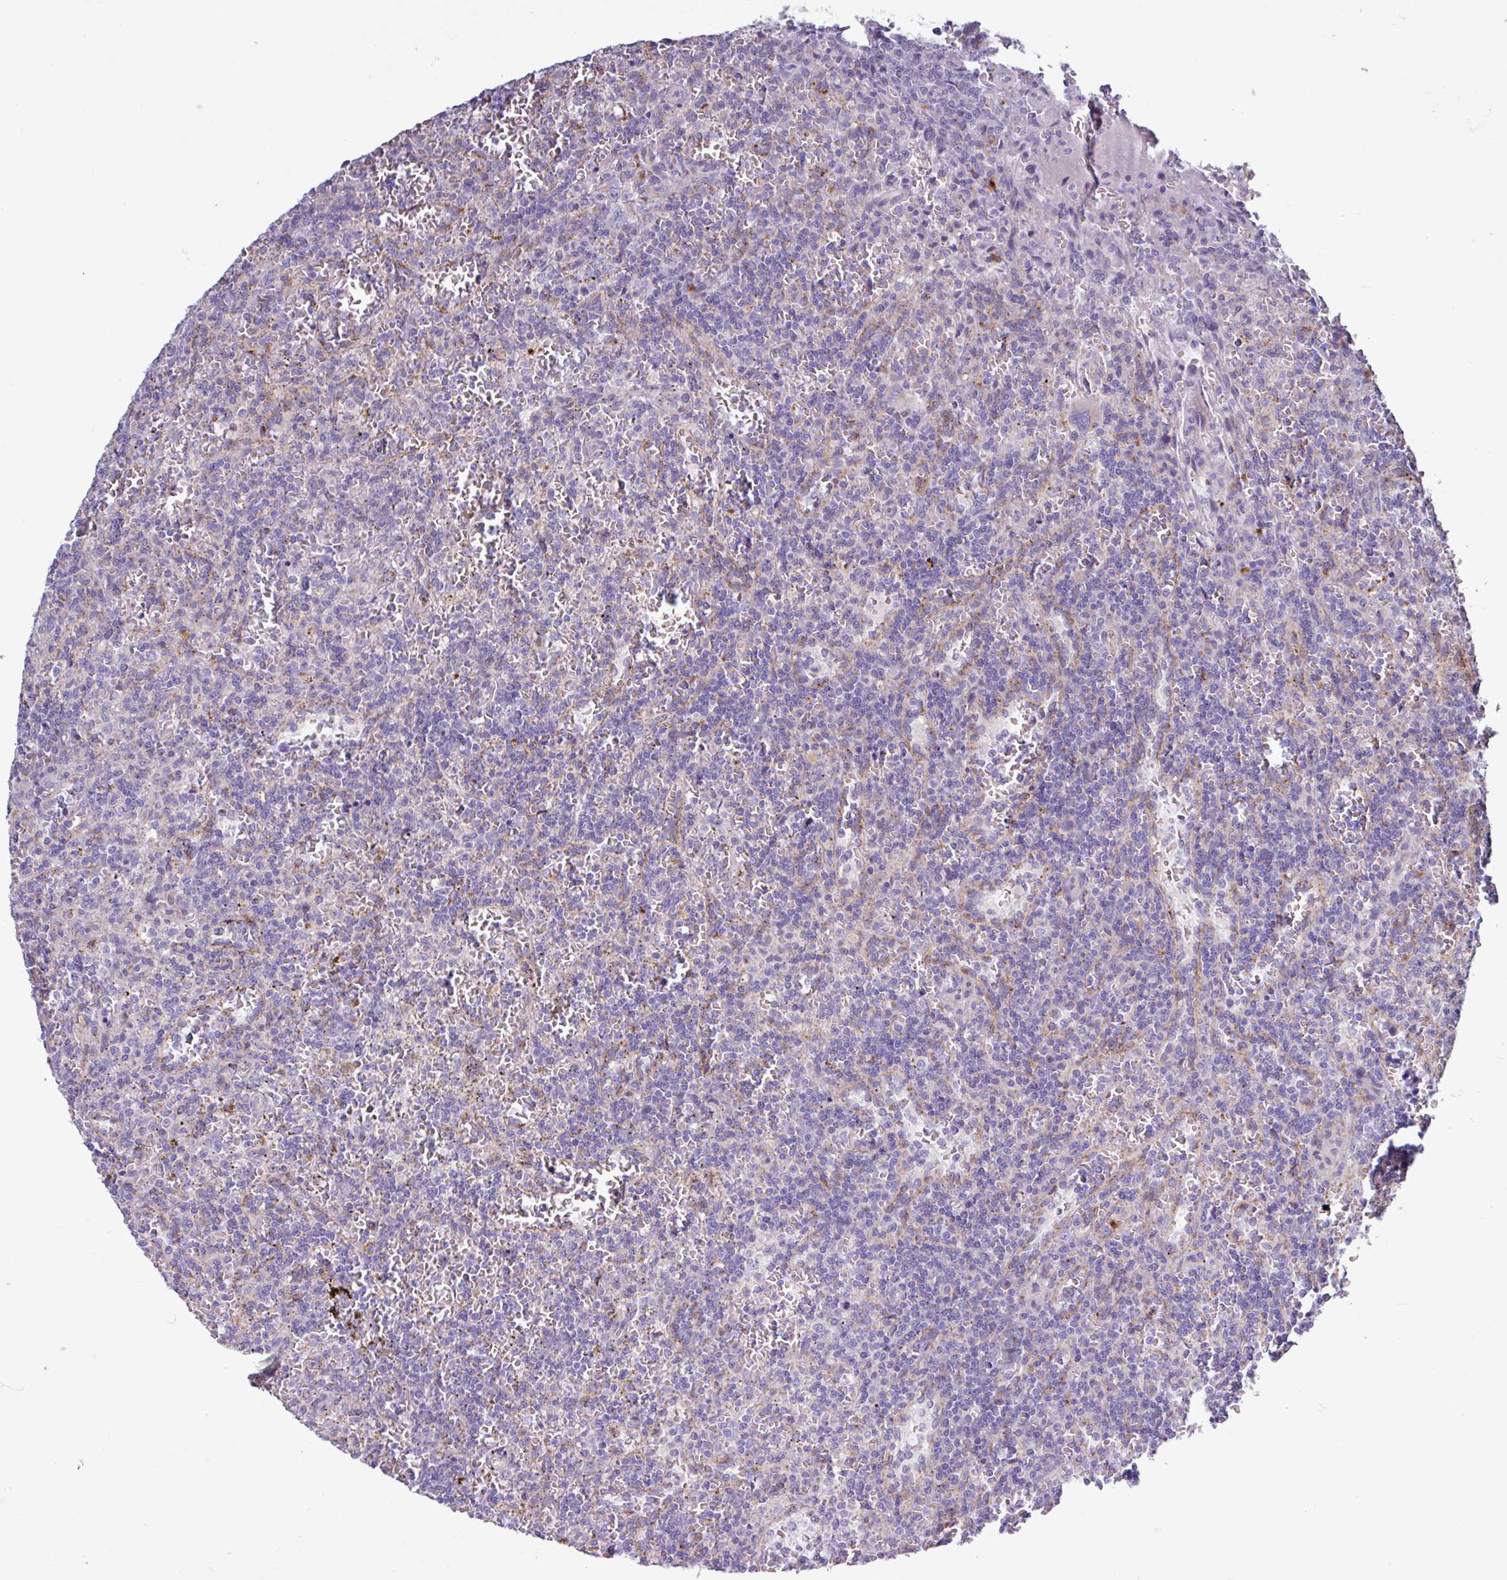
{"staining": {"intensity": "negative", "quantity": "none", "location": "none"}, "tissue": "lymphoma", "cell_type": "Tumor cells", "image_type": "cancer", "snomed": [{"axis": "morphology", "description": "Malignant lymphoma, non-Hodgkin's type, Low grade"}, {"axis": "topography", "description": "Spleen"}], "caption": "Micrograph shows no protein expression in tumor cells of low-grade malignant lymphoma, non-Hodgkin's type tissue.", "gene": "AMIGO2", "patient": {"sex": "male", "age": 73}}